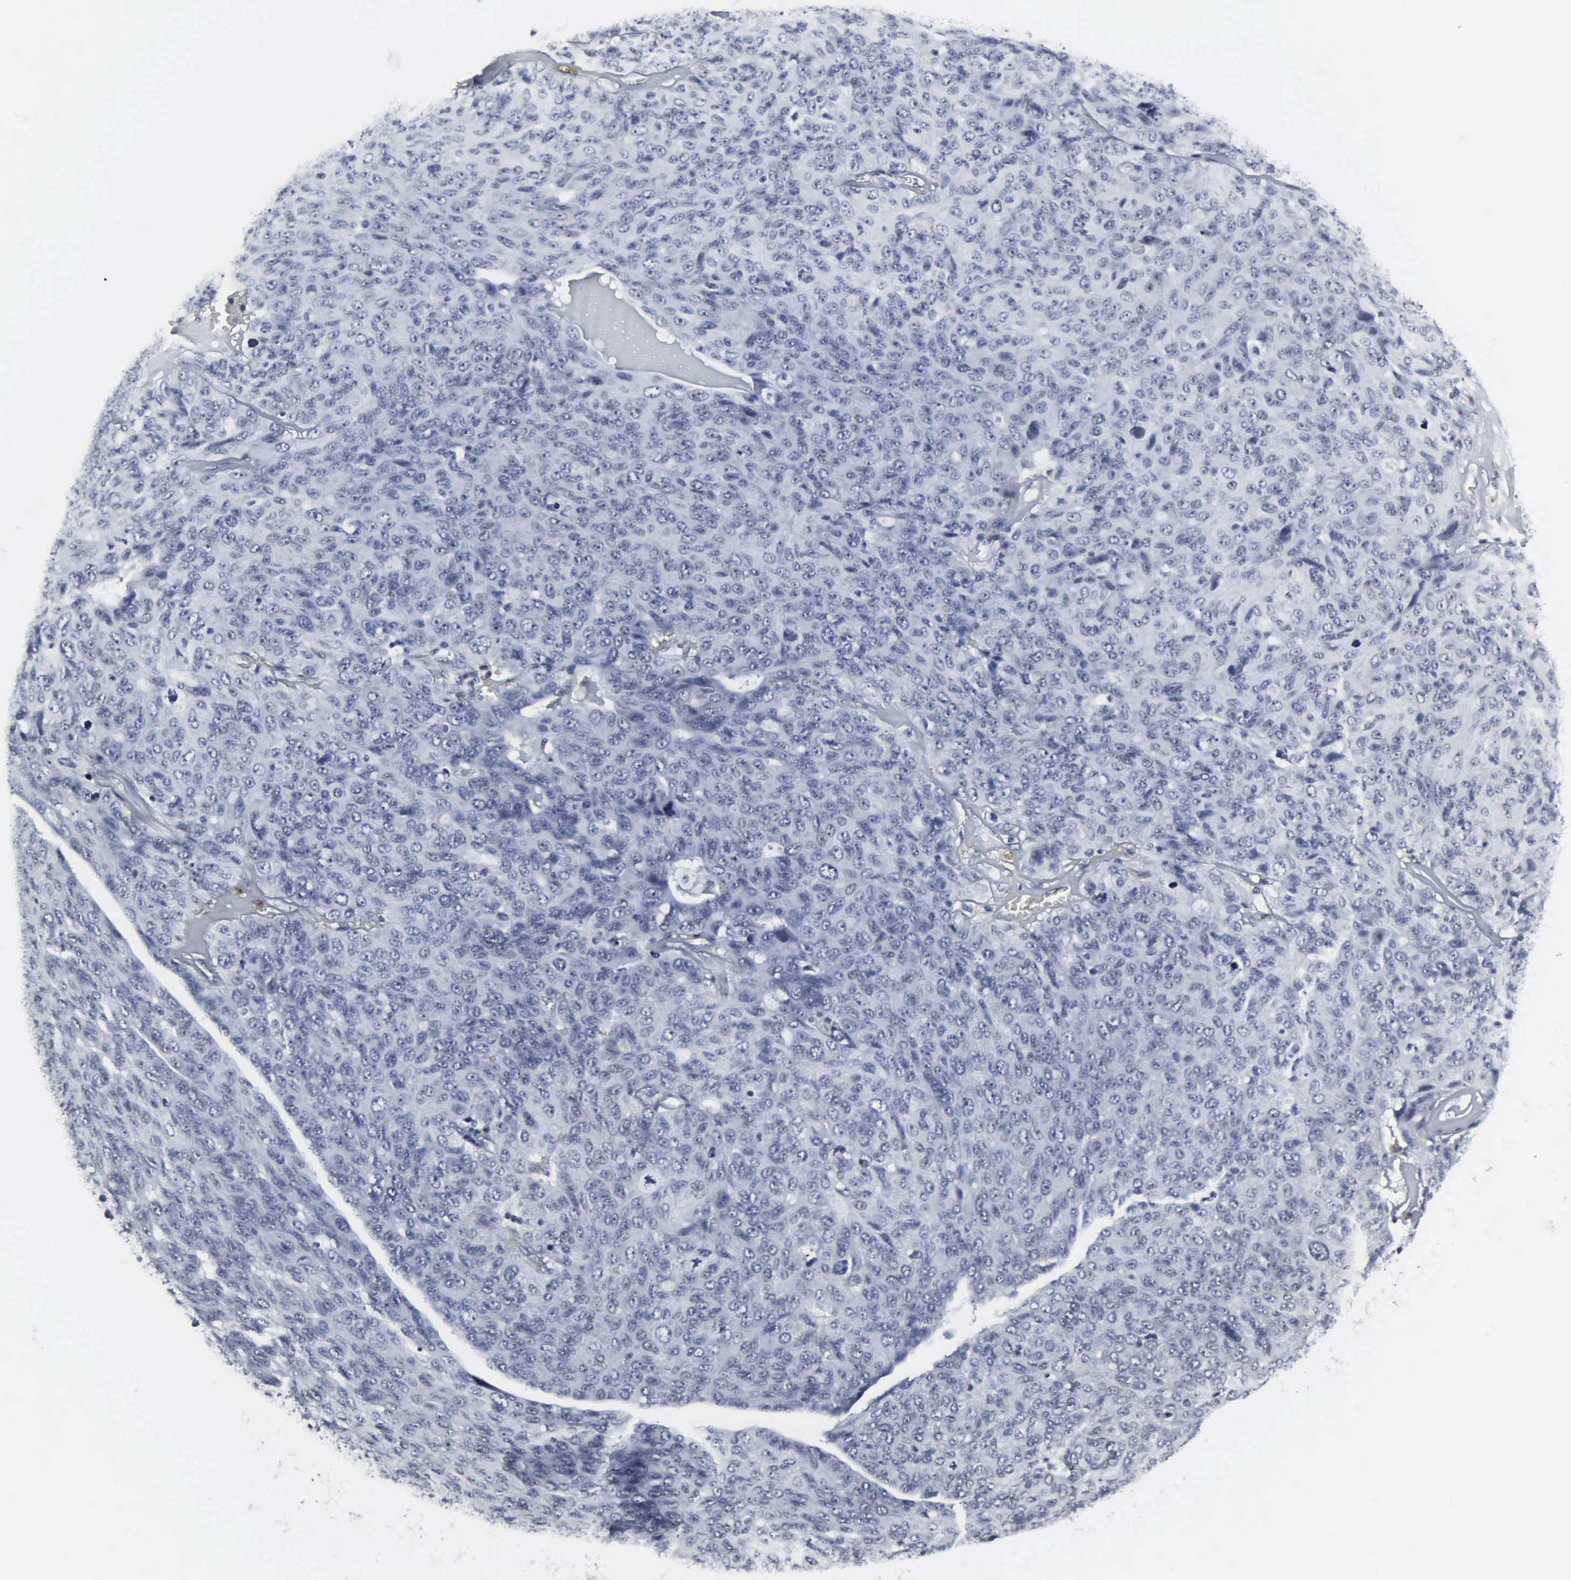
{"staining": {"intensity": "negative", "quantity": "none", "location": "none"}, "tissue": "ovarian cancer", "cell_type": "Tumor cells", "image_type": "cancer", "snomed": [{"axis": "morphology", "description": "Carcinoma, endometroid"}, {"axis": "topography", "description": "Ovary"}], "caption": "This is an immunohistochemistry photomicrograph of ovarian endometroid carcinoma. There is no expression in tumor cells.", "gene": "DGCR2", "patient": {"sex": "female", "age": 60}}